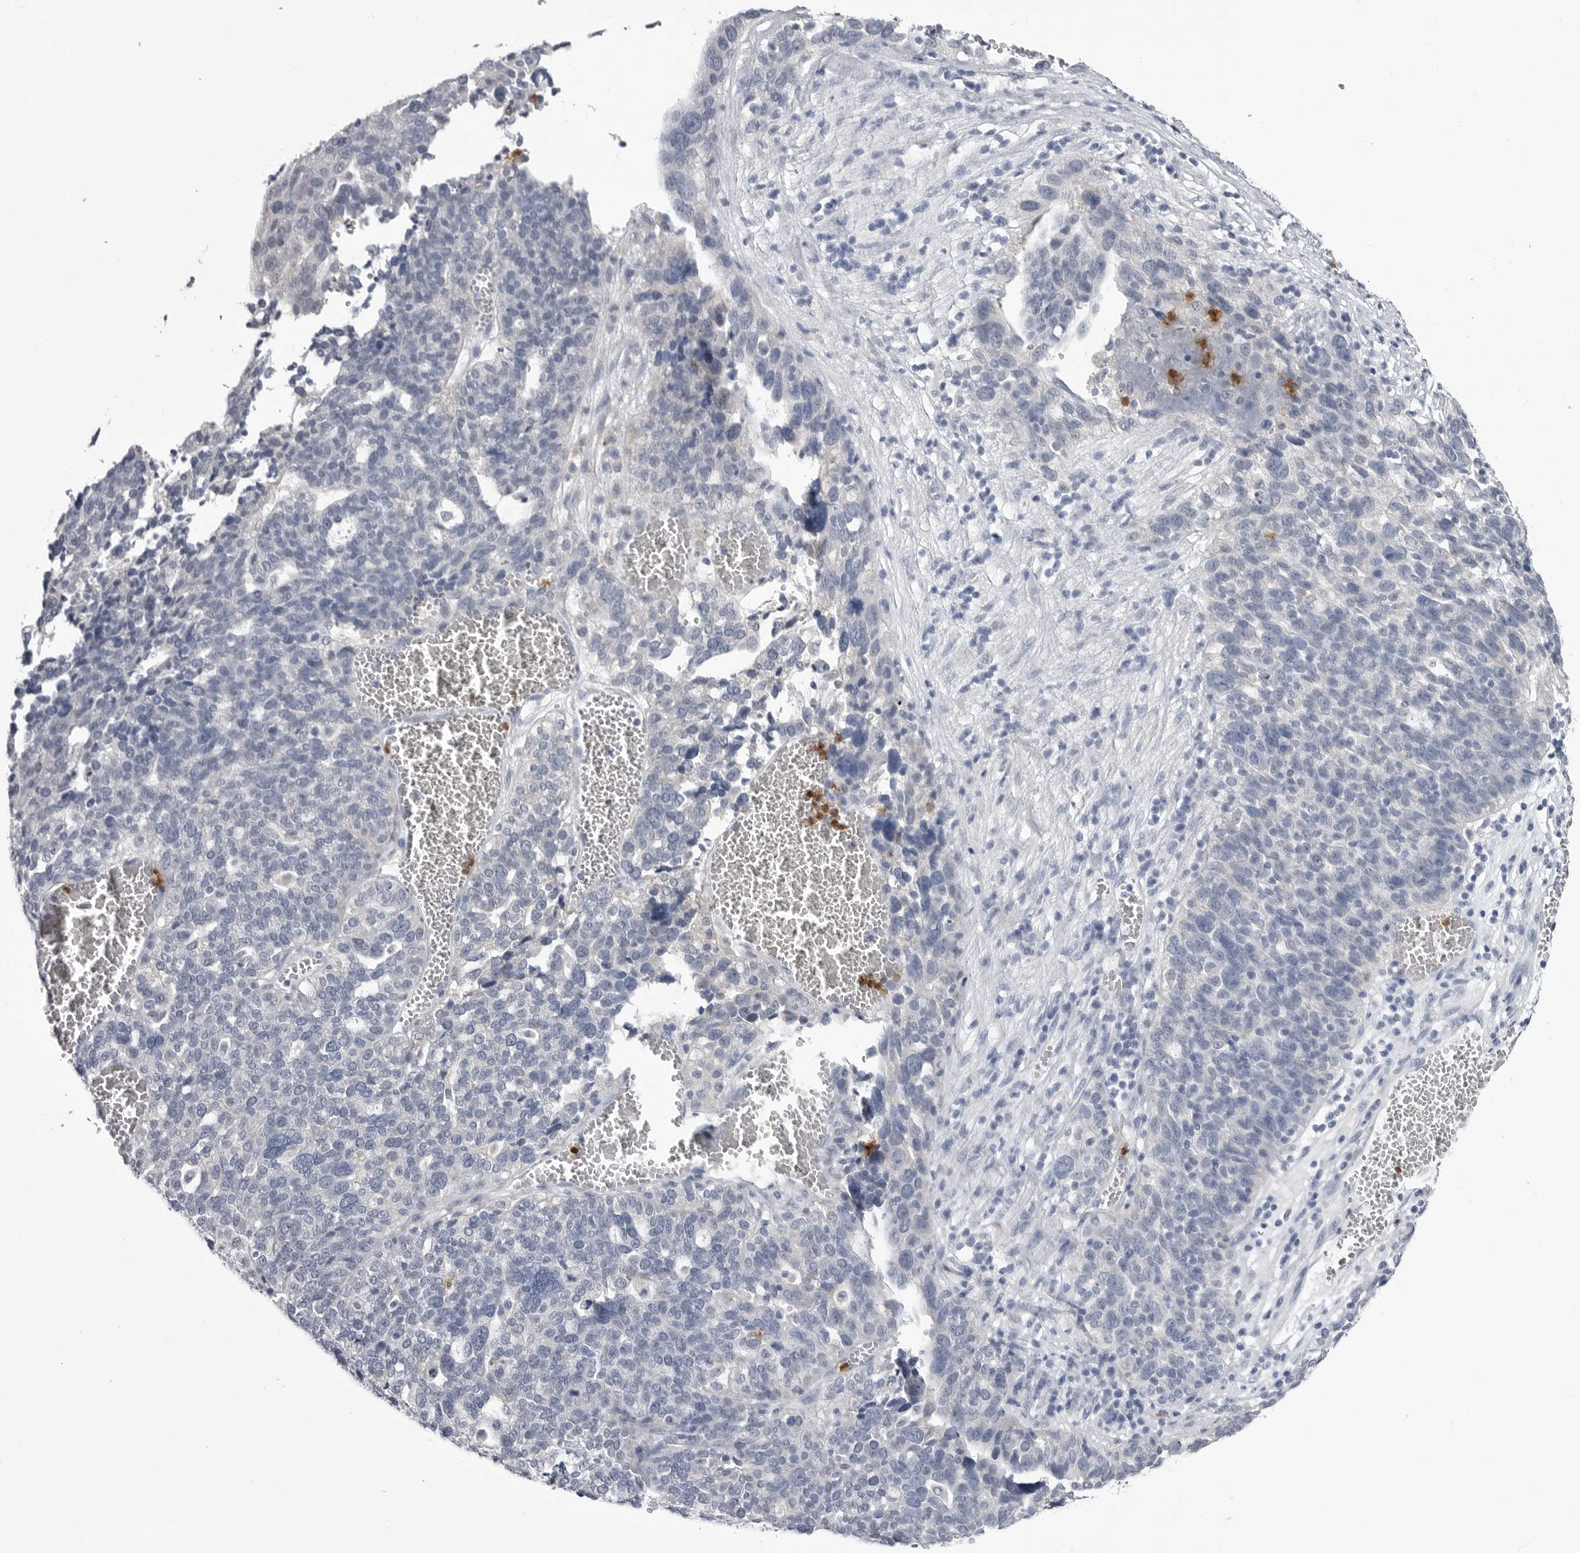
{"staining": {"intensity": "negative", "quantity": "none", "location": "none"}, "tissue": "ovarian cancer", "cell_type": "Tumor cells", "image_type": "cancer", "snomed": [{"axis": "morphology", "description": "Cystadenocarcinoma, serous, NOS"}, {"axis": "topography", "description": "Ovary"}], "caption": "A high-resolution histopathology image shows immunohistochemistry staining of ovarian cancer (serous cystadenocarcinoma), which displays no significant expression in tumor cells.", "gene": "STAP2", "patient": {"sex": "female", "age": 59}}